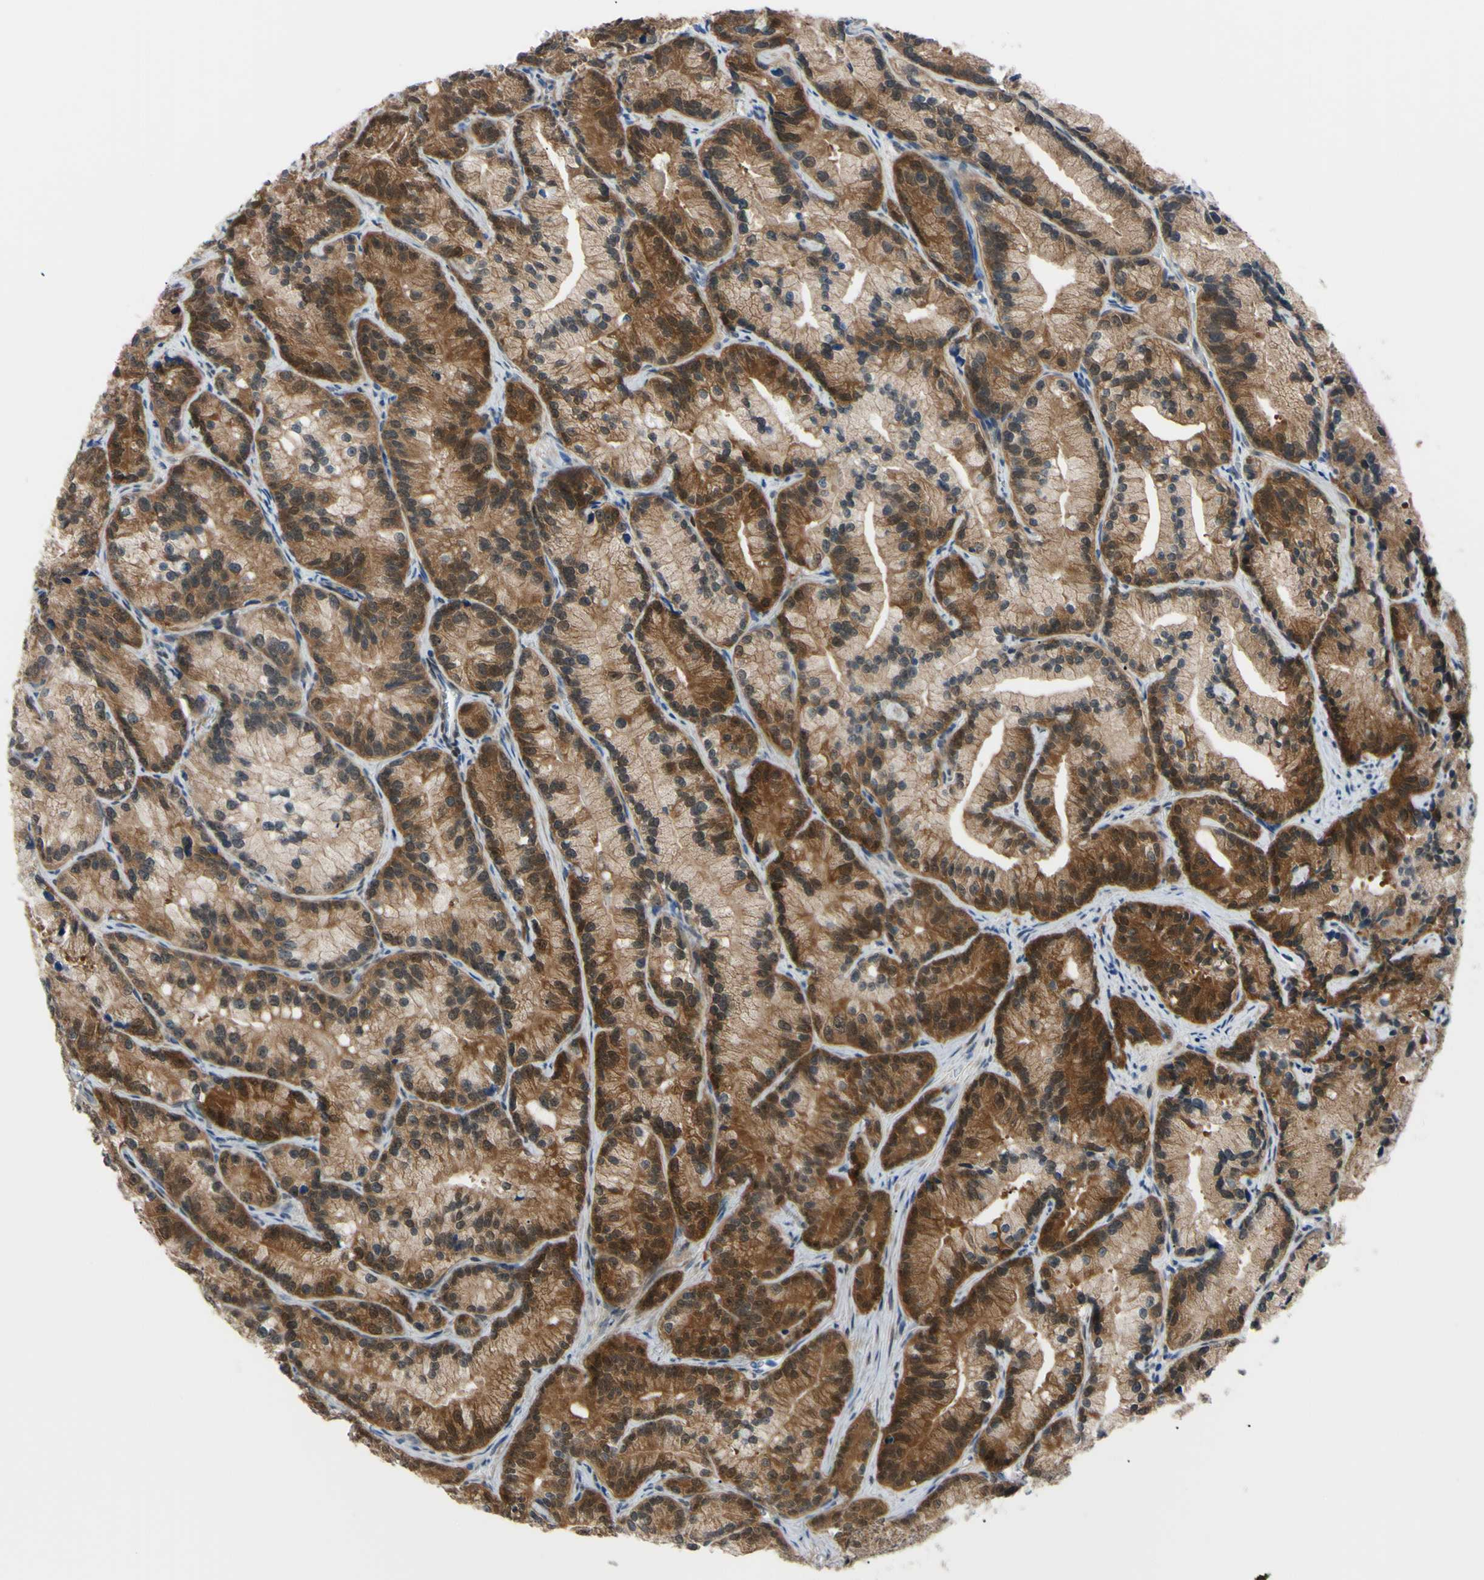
{"staining": {"intensity": "strong", "quantity": ">75%", "location": "cytoplasmic/membranous,nuclear"}, "tissue": "prostate cancer", "cell_type": "Tumor cells", "image_type": "cancer", "snomed": [{"axis": "morphology", "description": "Adenocarcinoma, Low grade"}, {"axis": "topography", "description": "Prostate"}], "caption": "High-magnification brightfield microscopy of prostate cancer stained with DAB (3,3'-diaminobenzidine) (brown) and counterstained with hematoxylin (blue). tumor cells exhibit strong cytoplasmic/membranous and nuclear expression is identified in about>75% of cells.", "gene": "NOL3", "patient": {"sex": "male", "age": 89}}